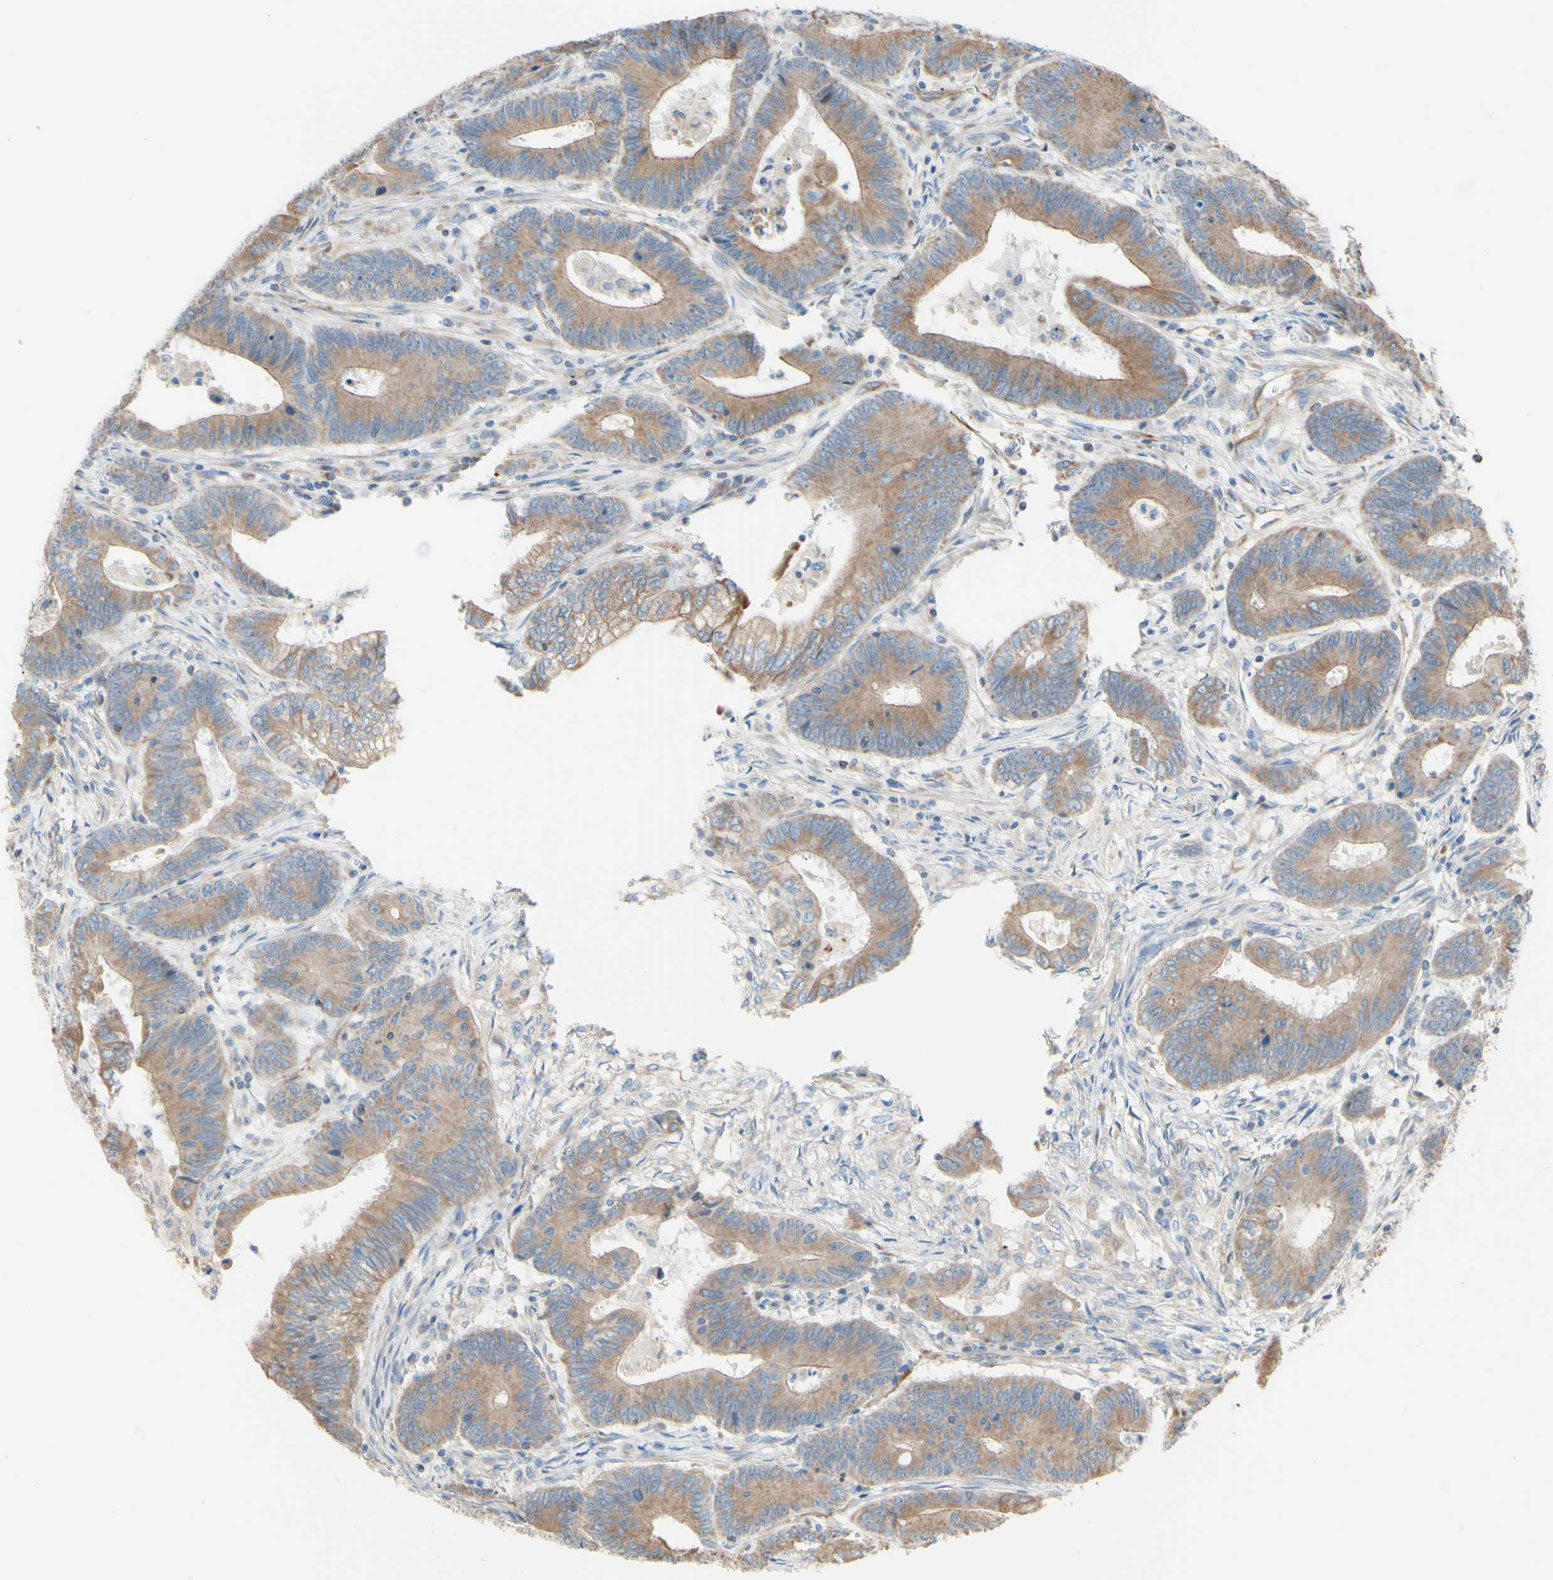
{"staining": {"intensity": "weak", "quantity": ">75%", "location": "cytoplasmic/membranous"}, "tissue": "colorectal cancer", "cell_type": "Tumor cells", "image_type": "cancer", "snomed": [{"axis": "morphology", "description": "Adenocarcinoma, NOS"}, {"axis": "topography", "description": "Colon"}], "caption": "Weak cytoplasmic/membranous positivity for a protein is present in approximately >75% of tumor cells of colorectal adenocarcinoma using immunohistochemistry (IHC).", "gene": "ENDOD1", "patient": {"sex": "male", "age": 45}}